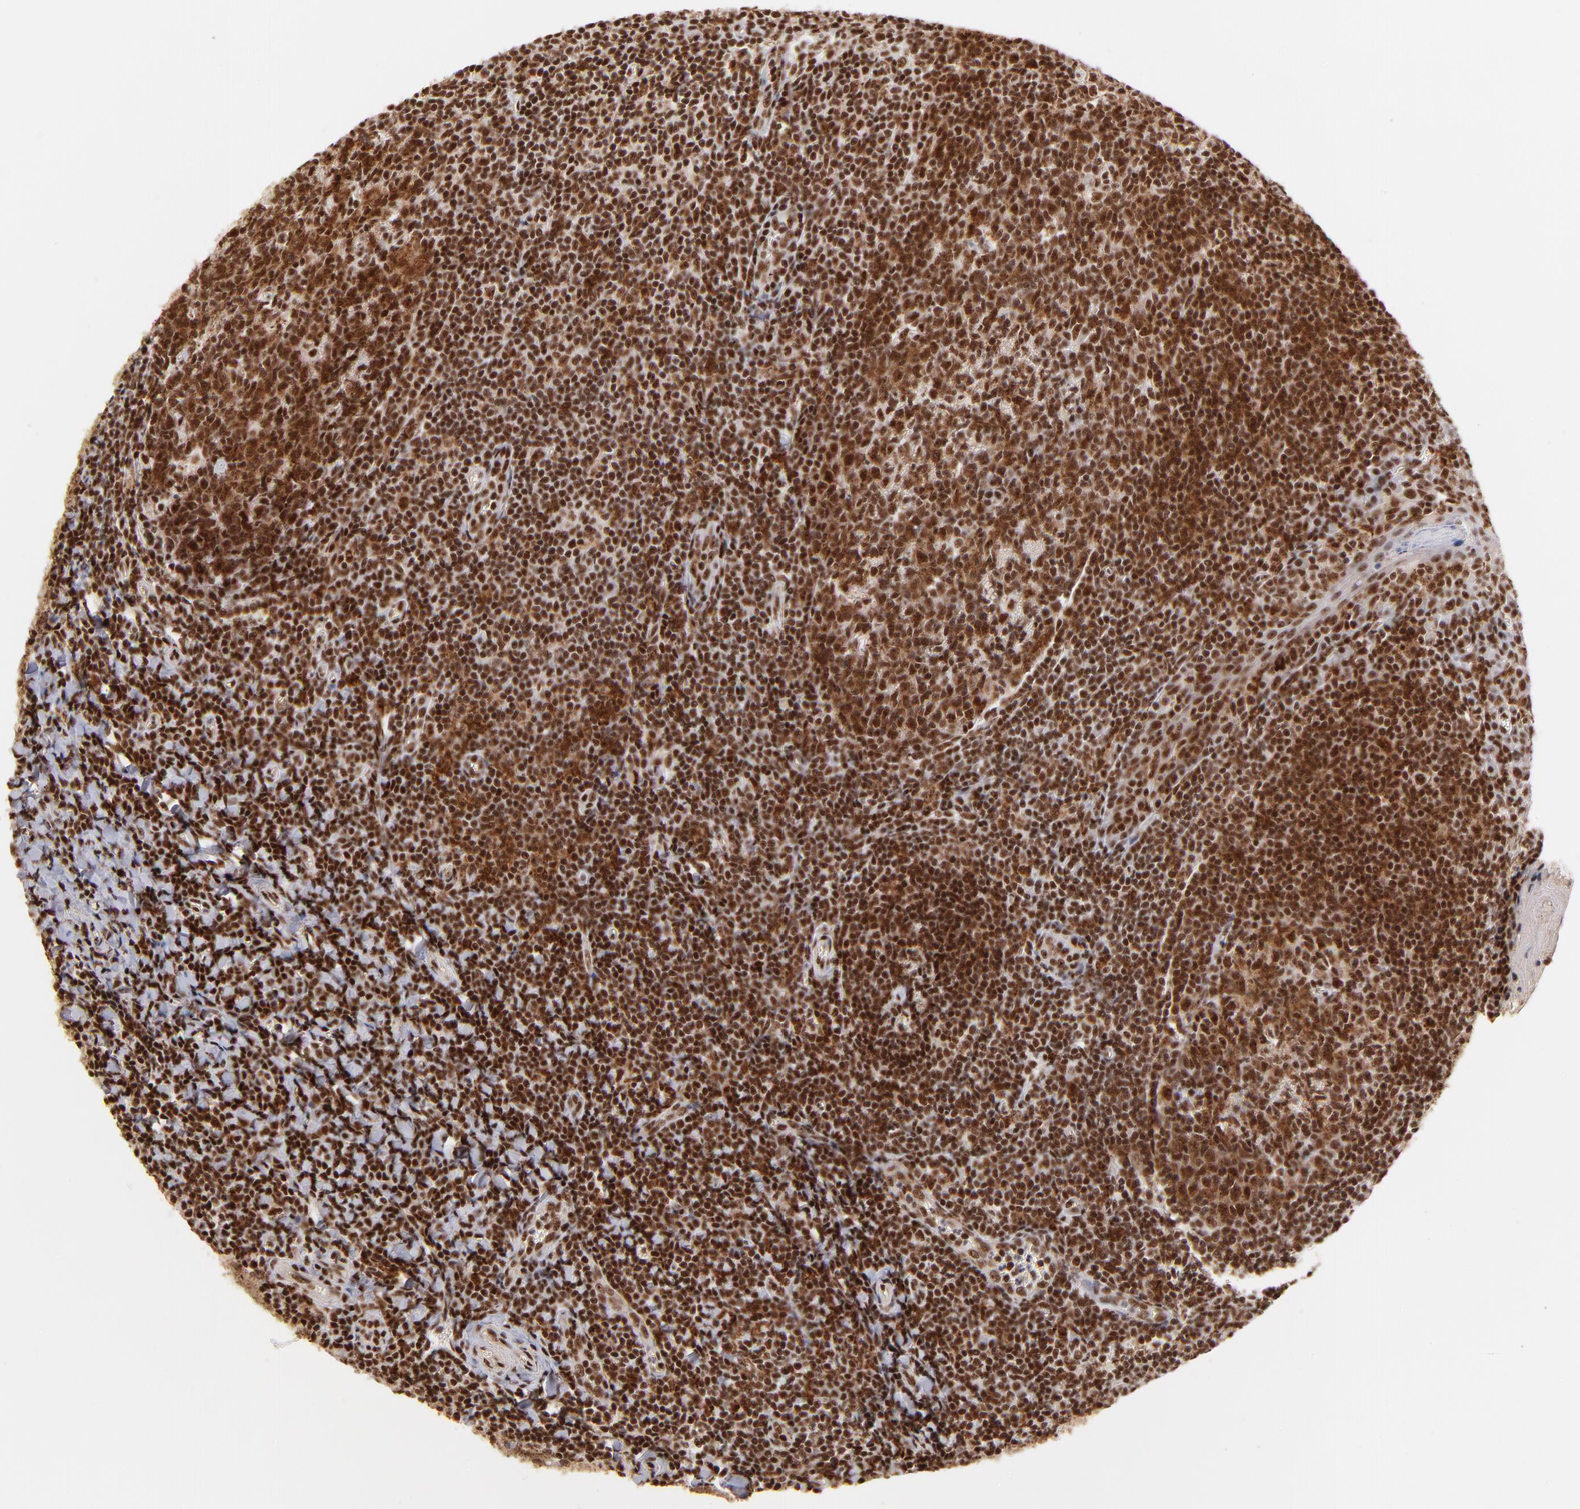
{"staining": {"intensity": "strong", "quantity": ">75%", "location": "nuclear"}, "tissue": "tonsil", "cell_type": "Germinal center cells", "image_type": "normal", "snomed": [{"axis": "morphology", "description": "Normal tissue, NOS"}, {"axis": "topography", "description": "Tonsil"}], "caption": "This is an image of immunohistochemistry staining of normal tonsil, which shows strong staining in the nuclear of germinal center cells.", "gene": "ZNF146", "patient": {"sex": "male", "age": 31}}